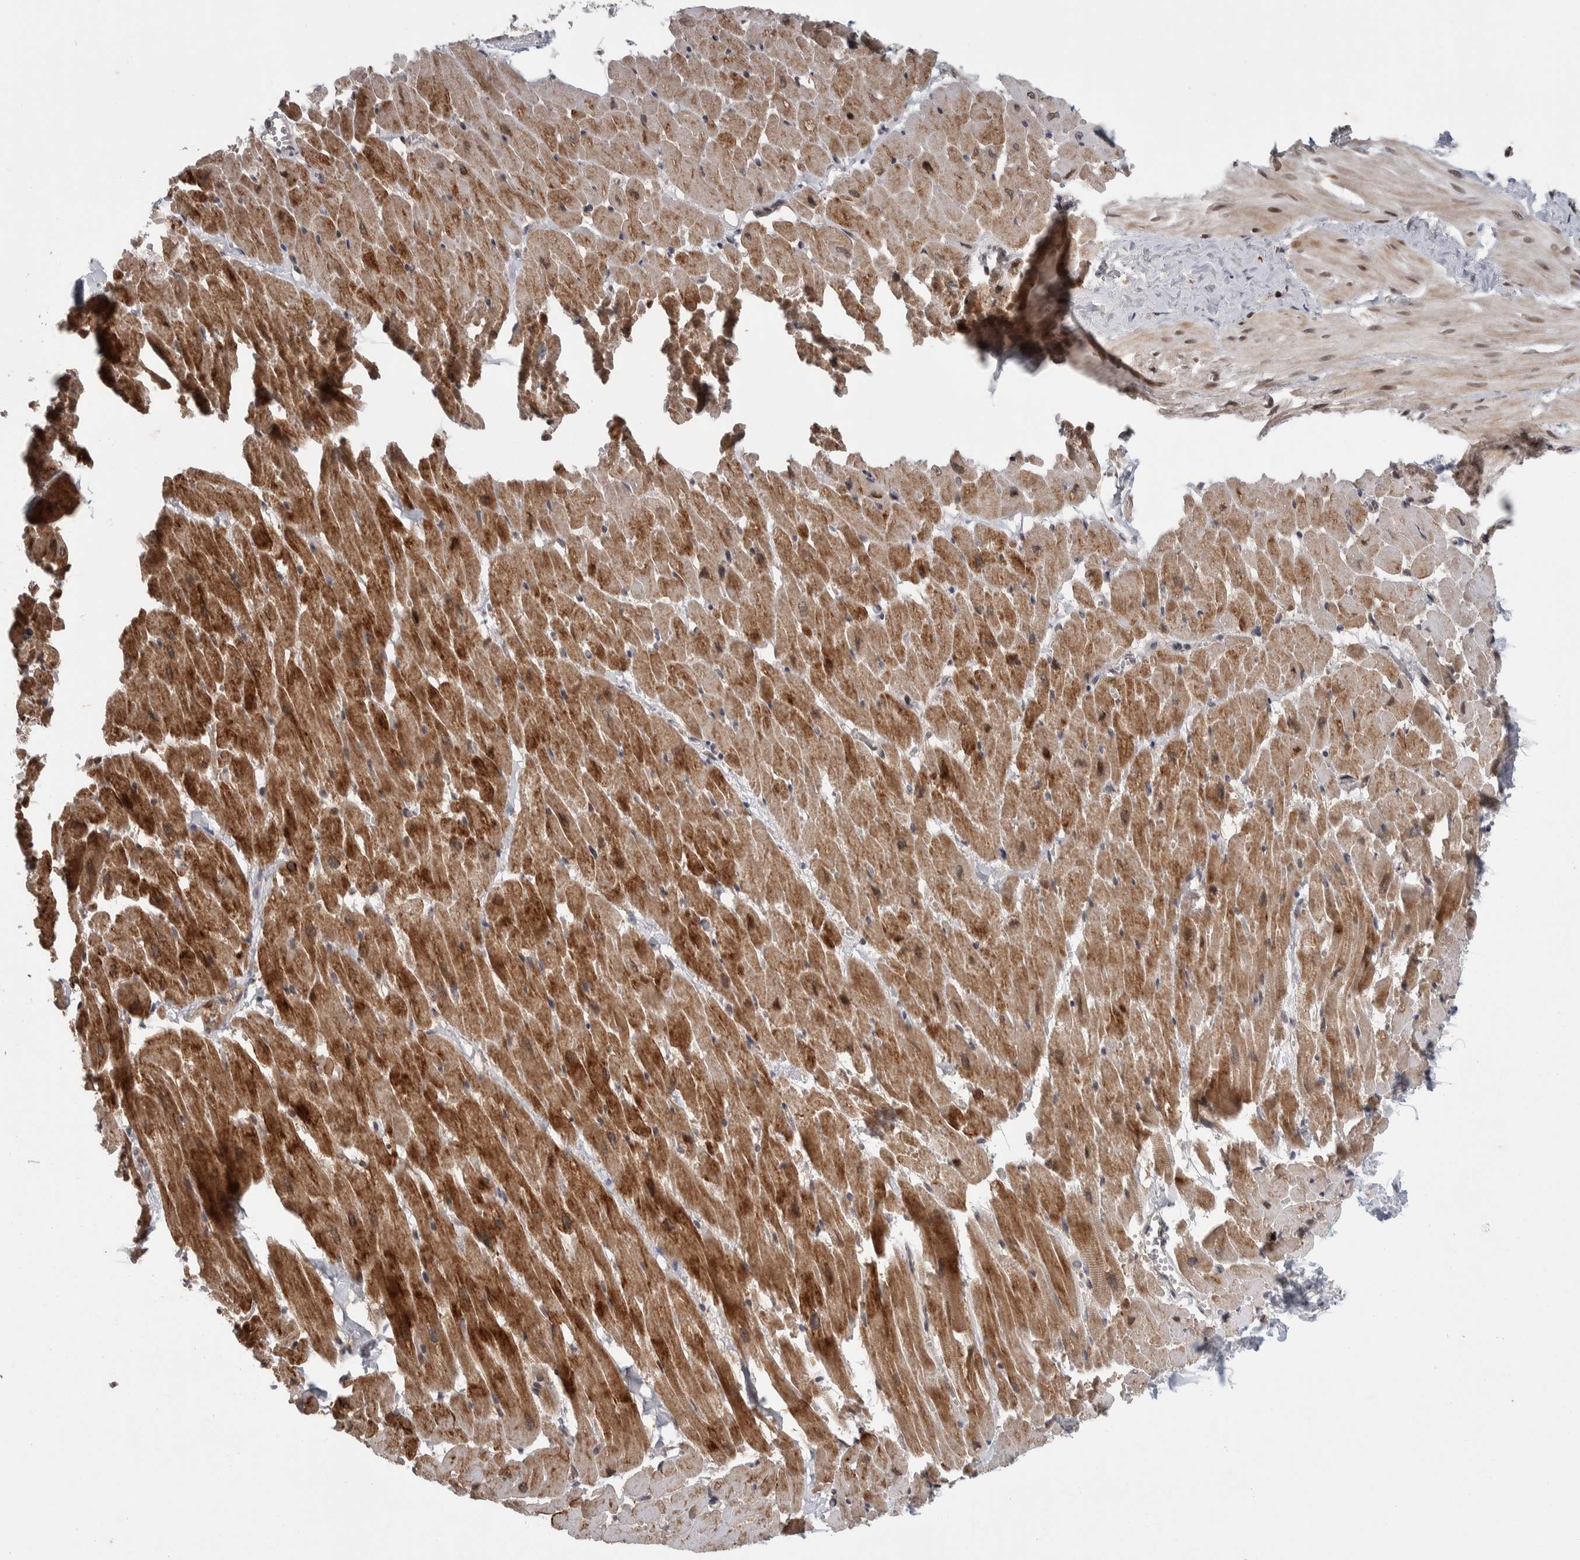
{"staining": {"intensity": "moderate", "quantity": ">75%", "location": "cytoplasmic/membranous"}, "tissue": "heart muscle", "cell_type": "Cardiomyocytes", "image_type": "normal", "snomed": [{"axis": "morphology", "description": "Normal tissue, NOS"}, {"axis": "topography", "description": "Heart"}], "caption": "High-power microscopy captured an IHC histopathology image of benign heart muscle, revealing moderate cytoplasmic/membranous staining in about >75% of cardiomyocytes.", "gene": "ZNF592", "patient": {"sex": "female", "age": 19}}